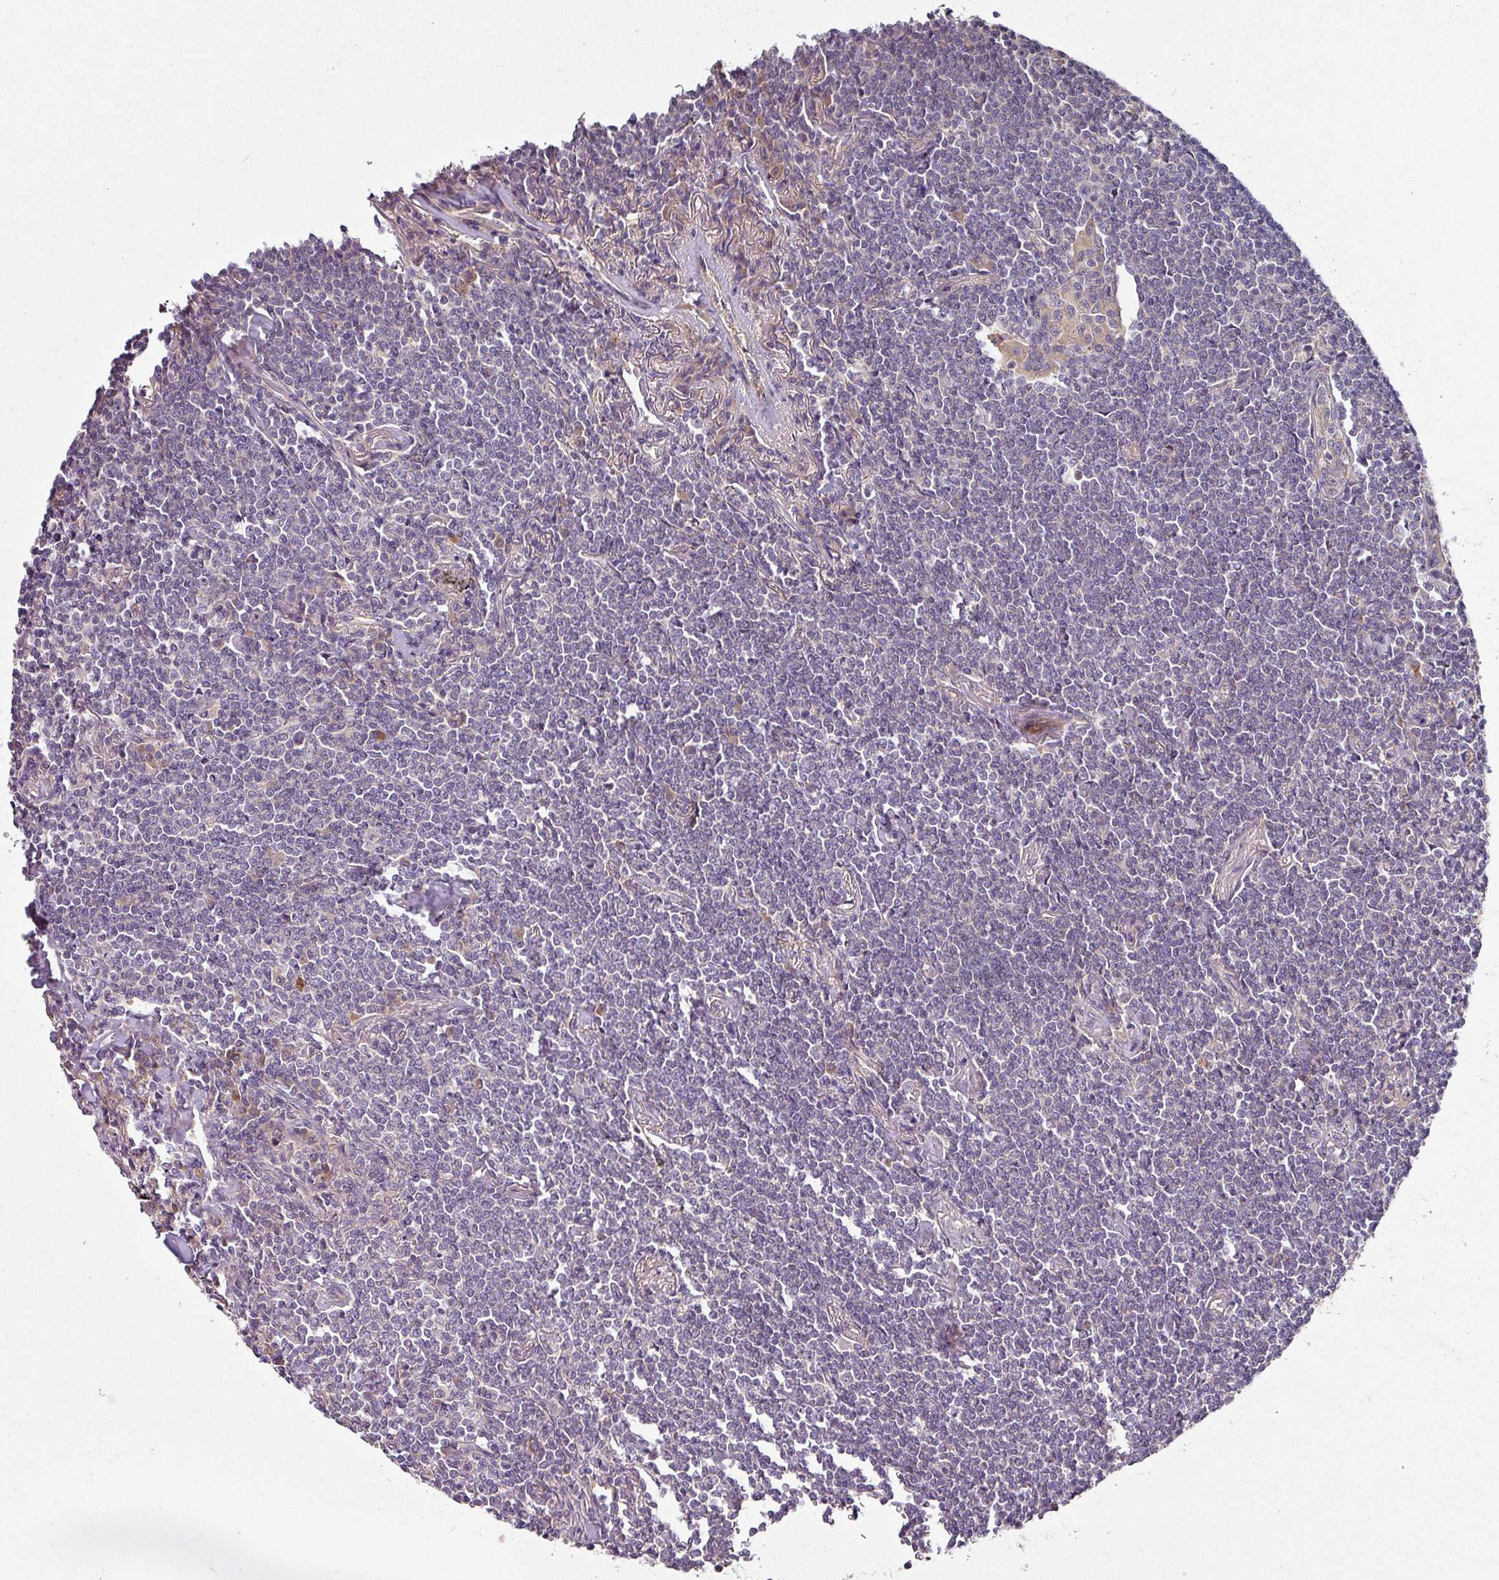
{"staining": {"intensity": "negative", "quantity": "none", "location": "none"}, "tissue": "lymphoma", "cell_type": "Tumor cells", "image_type": "cancer", "snomed": [{"axis": "morphology", "description": "Malignant lymphoma, non-Hodgkin's type, Low grade"}, {"axis": "topography", "description": "Lung"}], "caption": "There is no significant expression in tumor cells of lymphoma.", "gene": "C4orf48", "patient": {"sex": "female", "age": 71}}